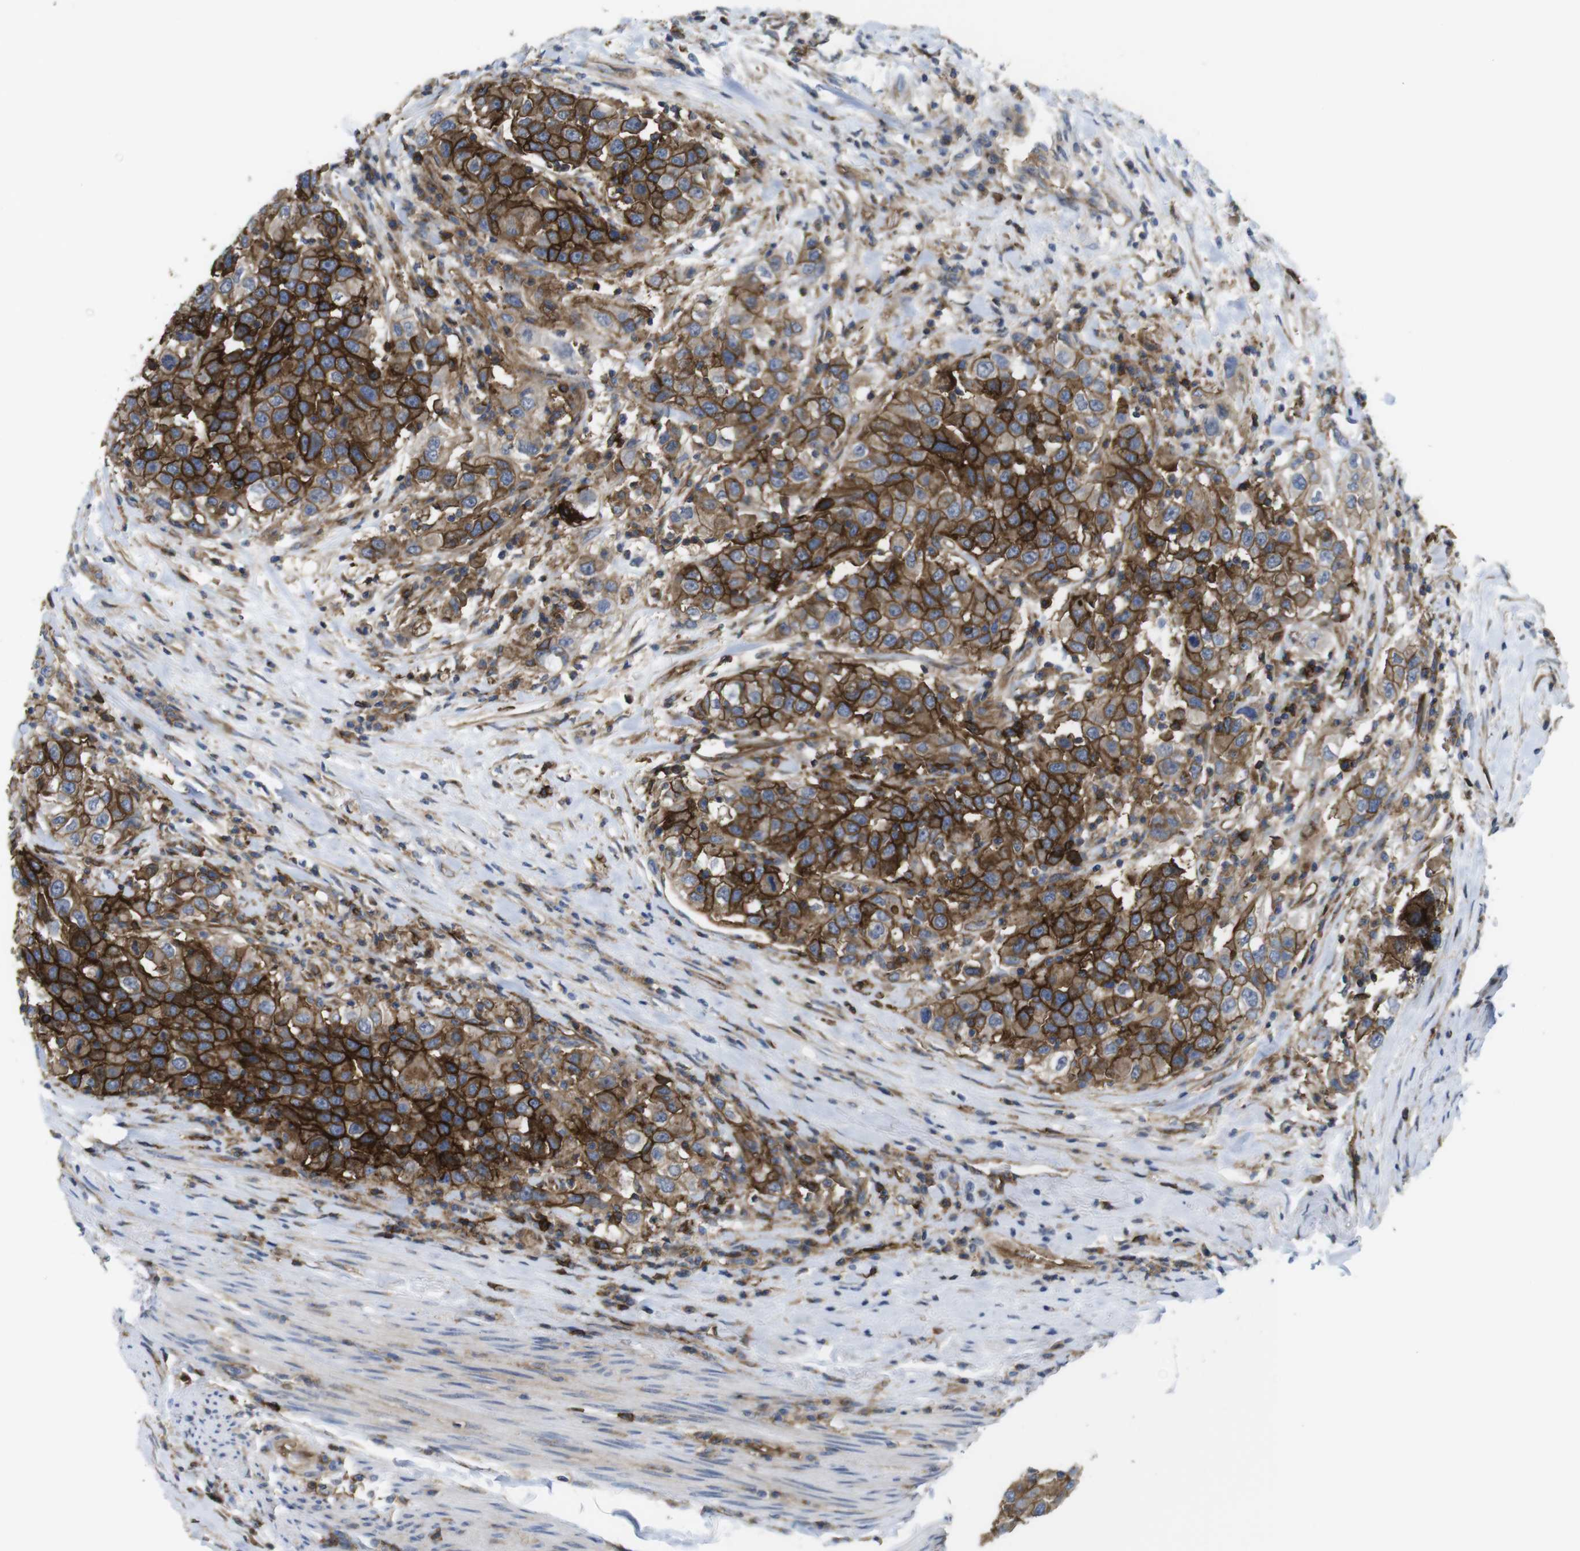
{"staining": {"intensity": "strong", "quantity": "25%-75%", "location": "cytoplasmic/membranous"}, "tissue": "urothelial cancer", "cell_type": "Tumor cells", "image_type": "cancer", "snomed": [{"axis": "morphology", "description": "Urothelial carcinoma, High grade"}, {"axis": "topography", "description": "Urinary bladder"}], "caption": "Immunohistochemistry image of high-grade urothelial carcinoma stained for a protein (brown), which demonstrates high levels of strong cytoplasmic/membranous expression in approximately 25%-75% of tumor cells.", "gene": "CCR6", "patient": {"sex": "female", "age": 80}}